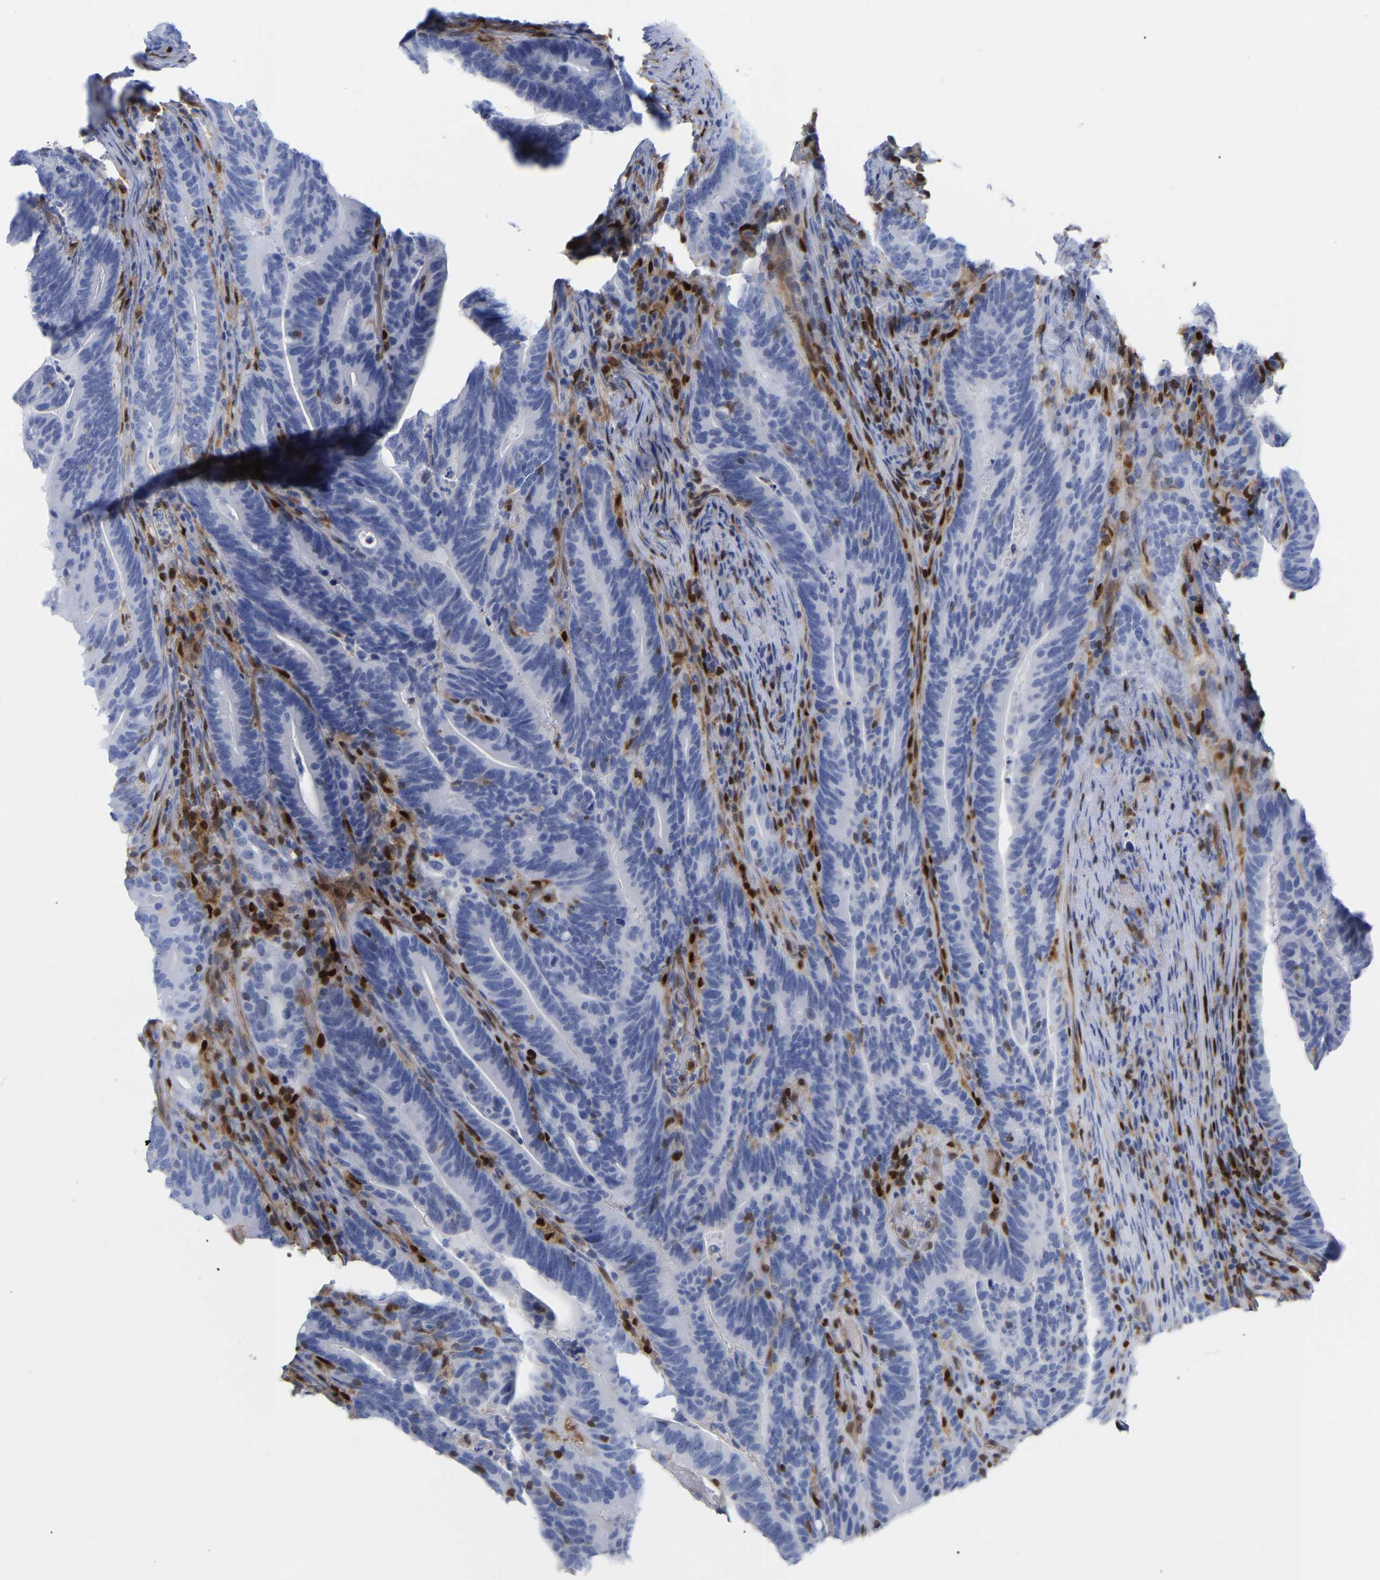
{"staining": {"intensity": "negative", "quantity": "none", "location": "none"}, "tissue": "colorectal cancer", "cell_type": "Tumor cells", "image_type": "cancer", "snomed": [{"axis": "morphology", "description": "Adenocarcinoma, NOS"}, {"axis": "topography", "description": "Colon"}], "caption": "Immunohistochemistry (IHC) histopathology image of colorectal cancer stained for a protein (brown), which exhibits no staining in tumor cells. The staining was performed using DAB to visualize the protein expression in brown, while the nuclei were stained in blue with hematoxylin (Magnification: 20x).", "gene": "GIMAP4", "patient": {"sex": "female", "age": 66}}